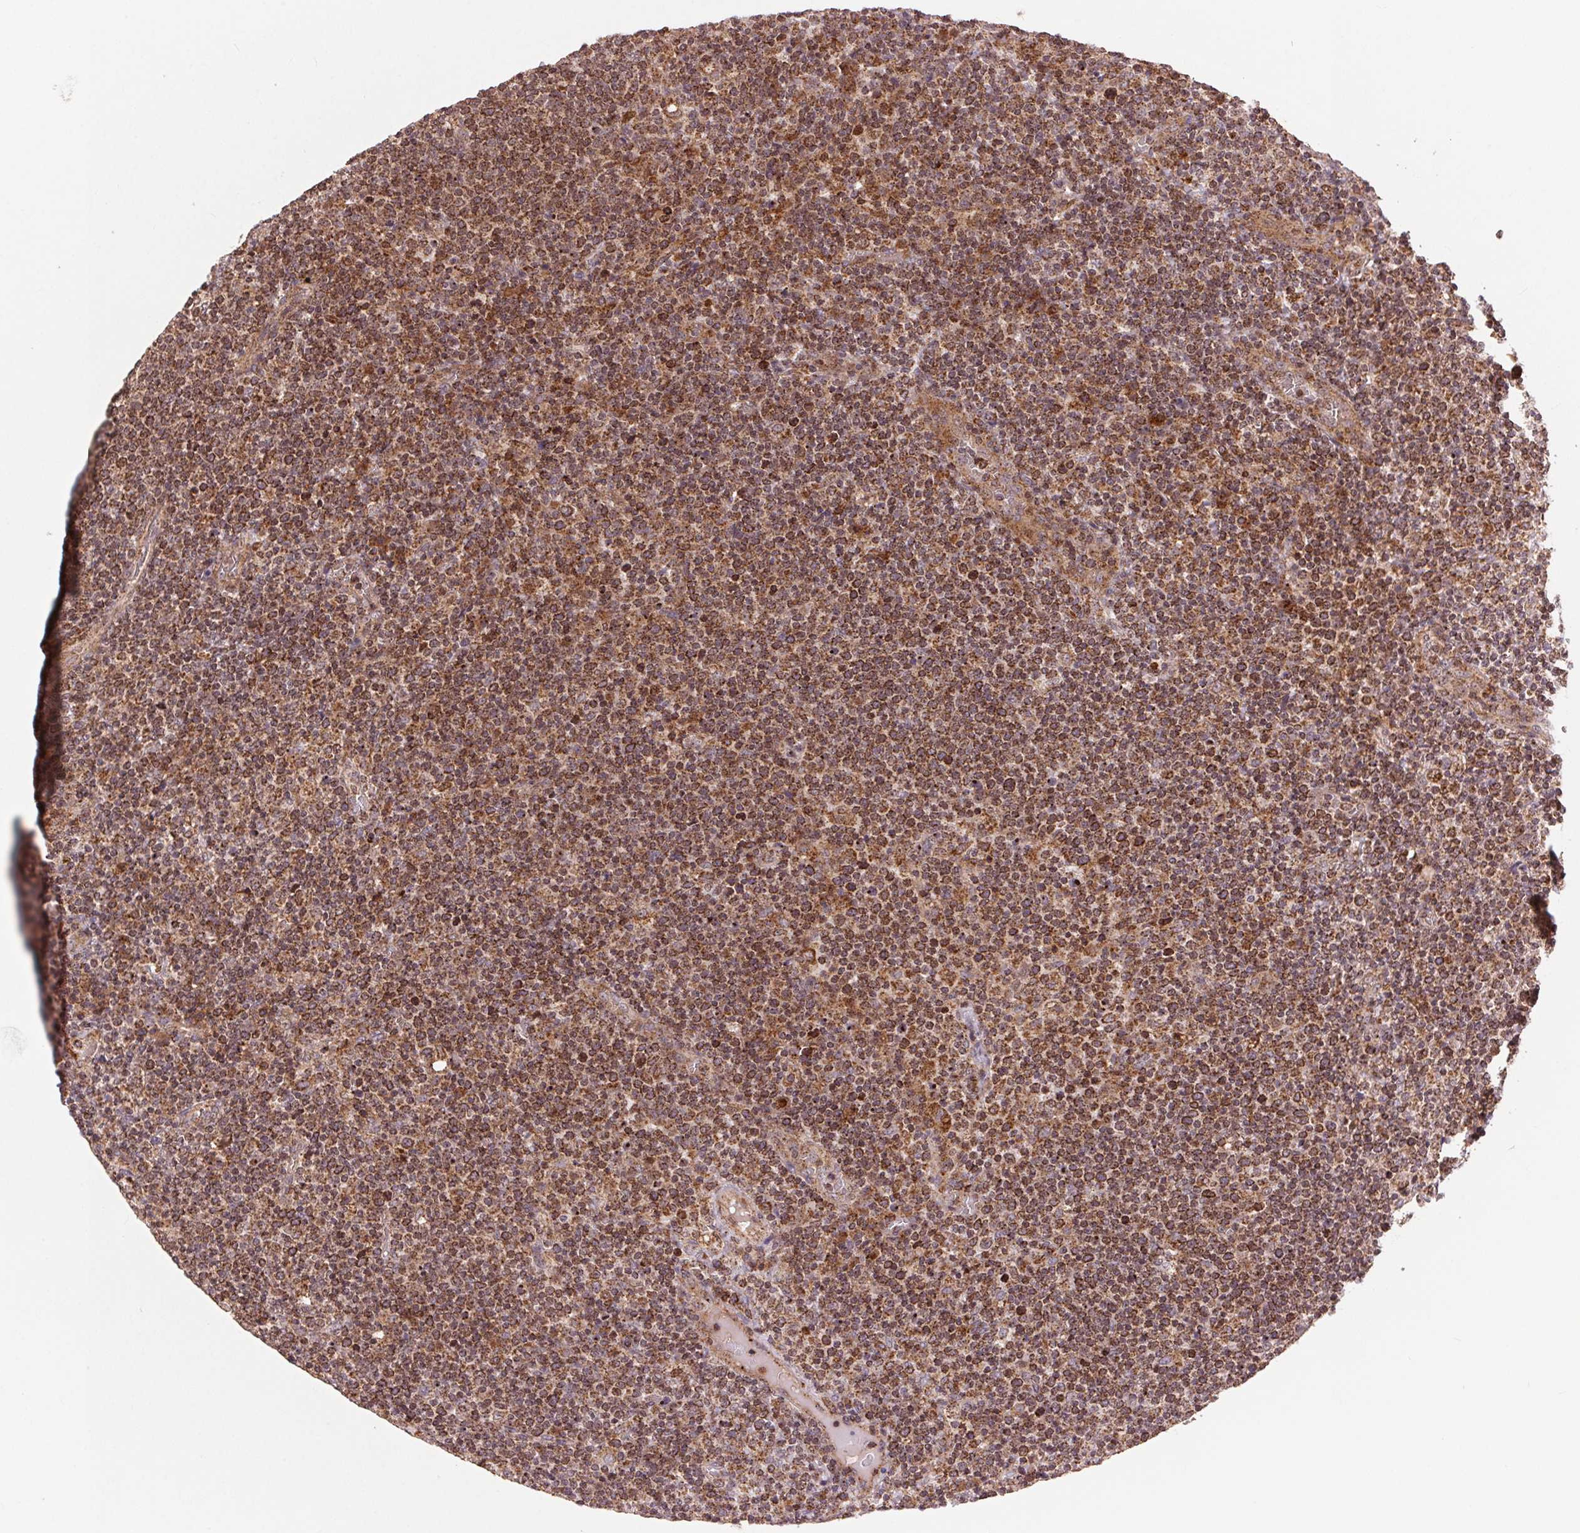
{"staining": {"intensity": "moderate", "quantity": ">75%", "location": "cytoplasmic/membranous"}, "tissue": "lymphoma", "cell_type": "Tumor cells", "image_type": "cancer", "snomed": [{"axis": "morphology", "description": "Malignant lymphoma, non-Hodgkin's type, High grade"}, {"axis": "topography", "description": "Lymph node"}], "caption": "Moderate cytoplasmic/membranous staining for a protein is seen in approximately >75% of tumor cells of malignant lymphoma, non-Hodgkin's type (high-grade) using immunohistochemistry.", "gene": "CHMP4B", "patient": {"sex": "male", "age": 61}}